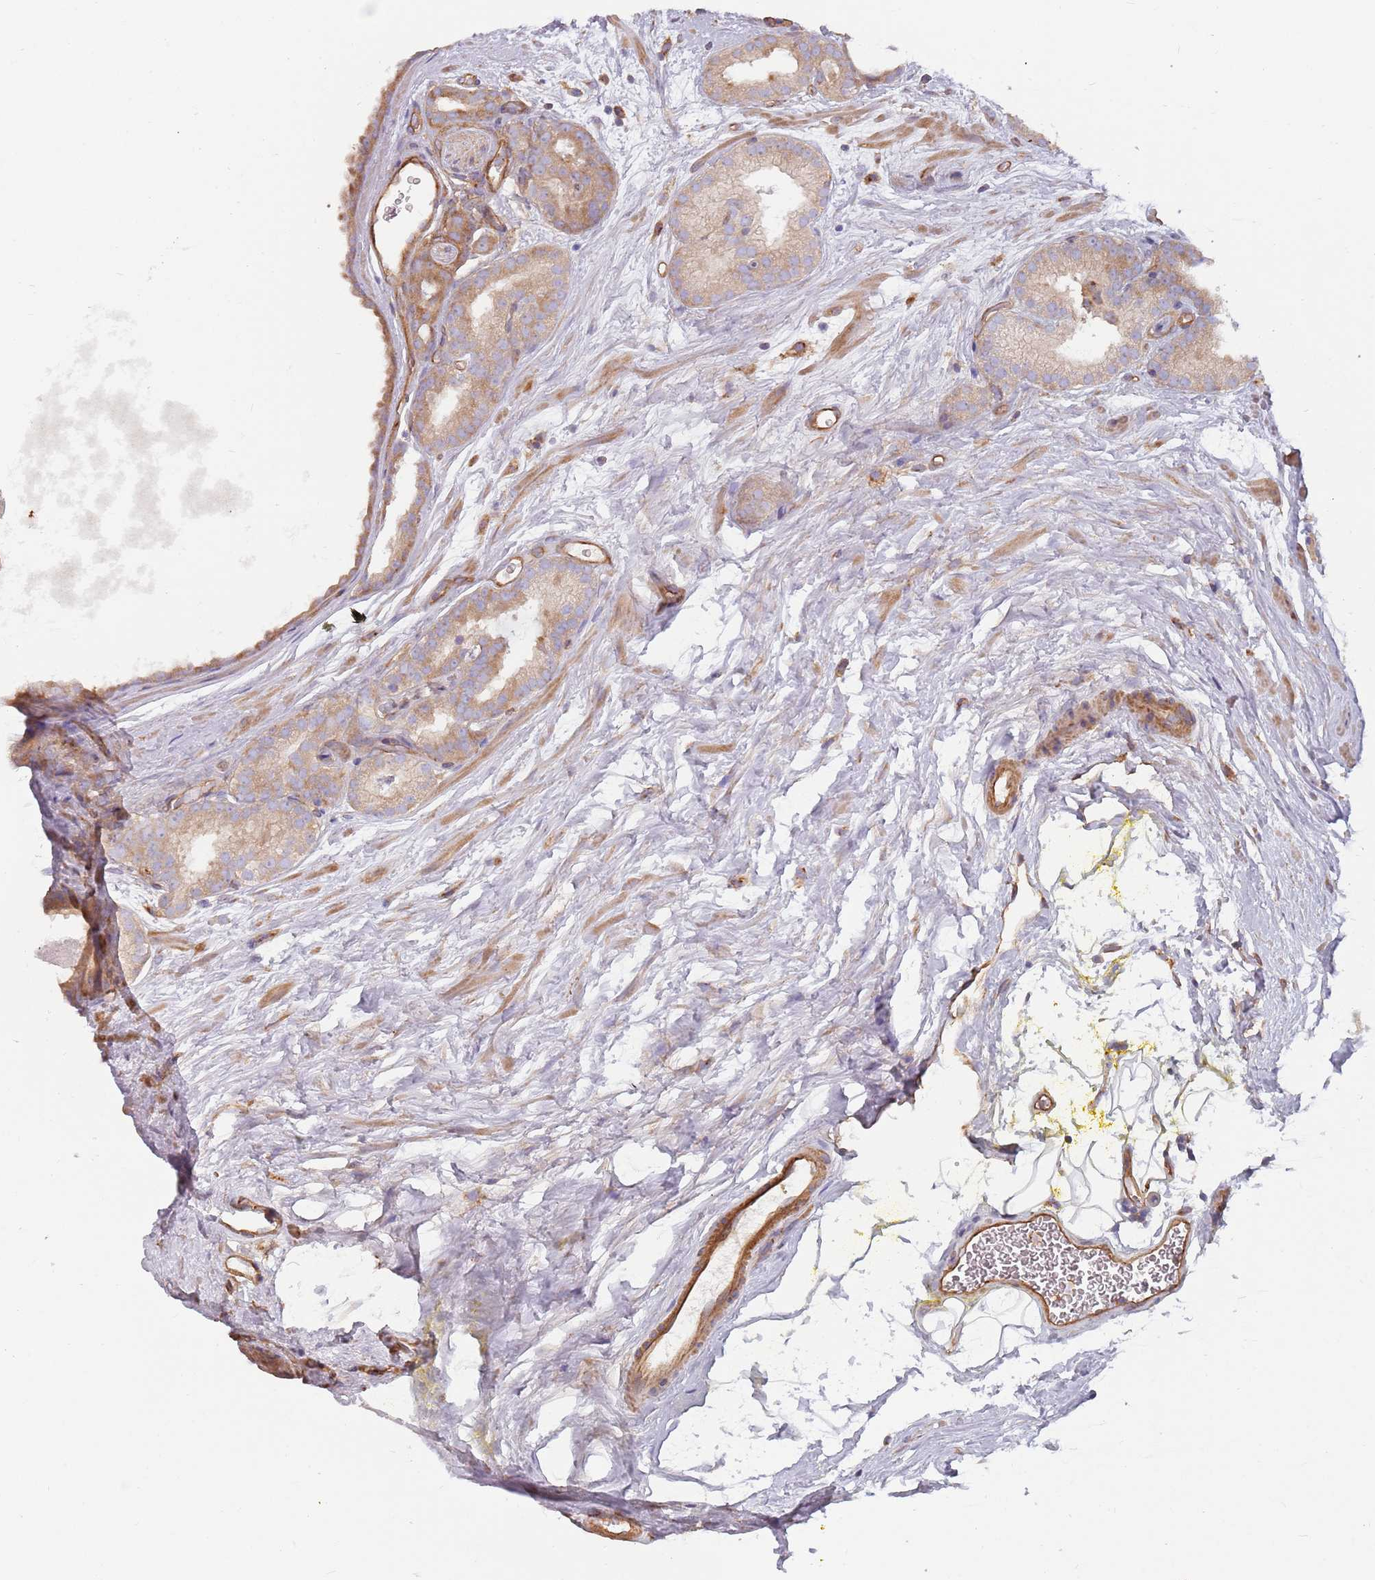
{"staining": {"intensity": "moderate", "quantity": ">75%", "location": "cytoplasmic/membranous"}, "tissue": "prostate cancer", "cell_type": "Tumor cells", "image_type": "cancer", "snomed": [{"axis": "morphology", "description": "Adenocarcinoma, High grade"}, {"axis": "topography", "description": "Prostate"}], "caption": "DAB (3,3'-diaminobenzidine) immunohistochemical staining of prostate adenocarcinoma (high-grade) reveals moderate cytoplasmic/membranous protein expression in approximately >75% of tumor cells. The protein of interest is stained brown, and the nuclei are stained in blue (DAB IHC with brightfield microscopy, high magnification).", "gene": "SPDL1", "patient": {"sex": "male", "age": 72}}